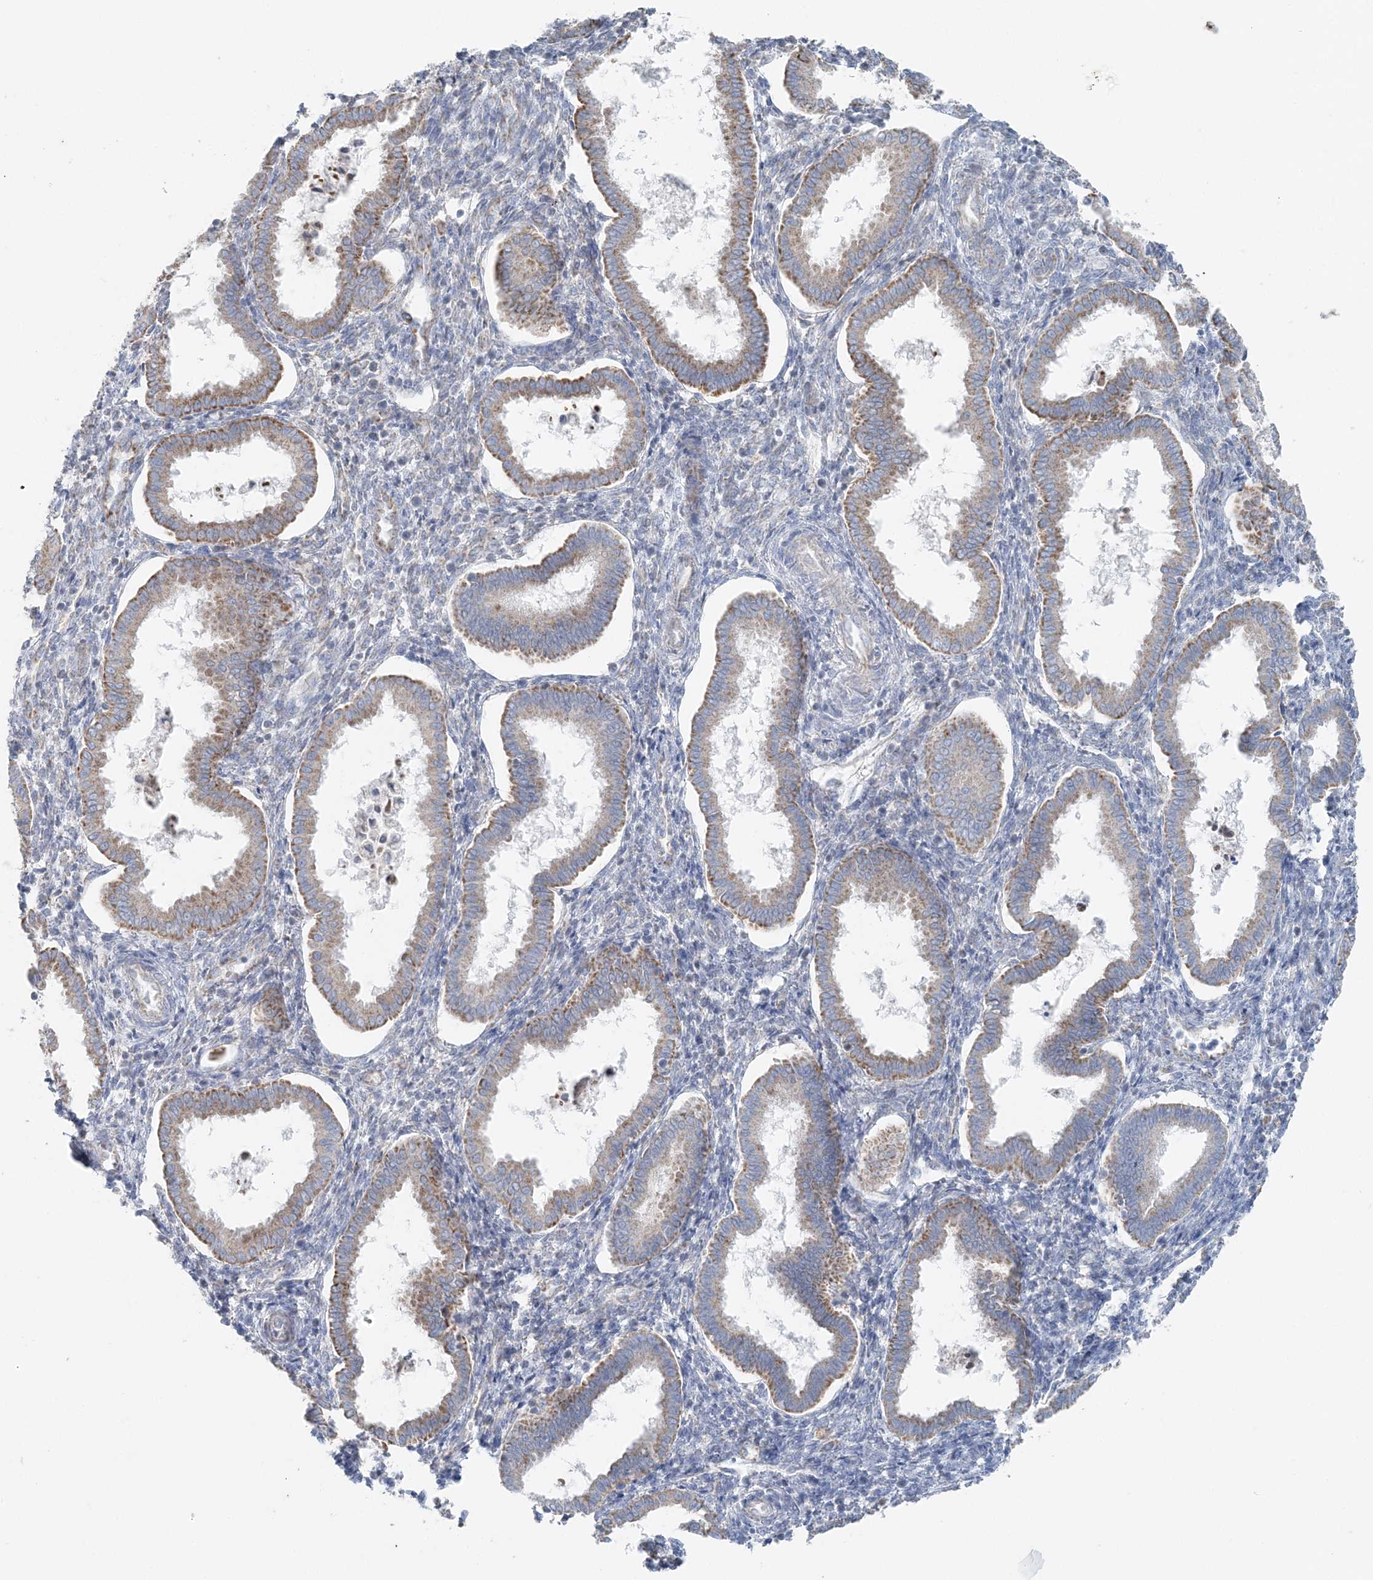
{"staining": {"intensity": "negative", "quantity": "none", "location": "none"}, "tissue": "endometrium", "cell_type": "Cells in endometrial stroma", "image_type": "normal", "snomed": [{"axis": "morphology", "description": "Normal tissue, NOS"}, {"axis": "topography", "description": "Endometrium"}], "caption": "IHC of unremarkable human endometrium reveals no staining in cells in endometrial stroma.", "gene": "PCCB", "patient": {"sex": "female", "age": 24}}